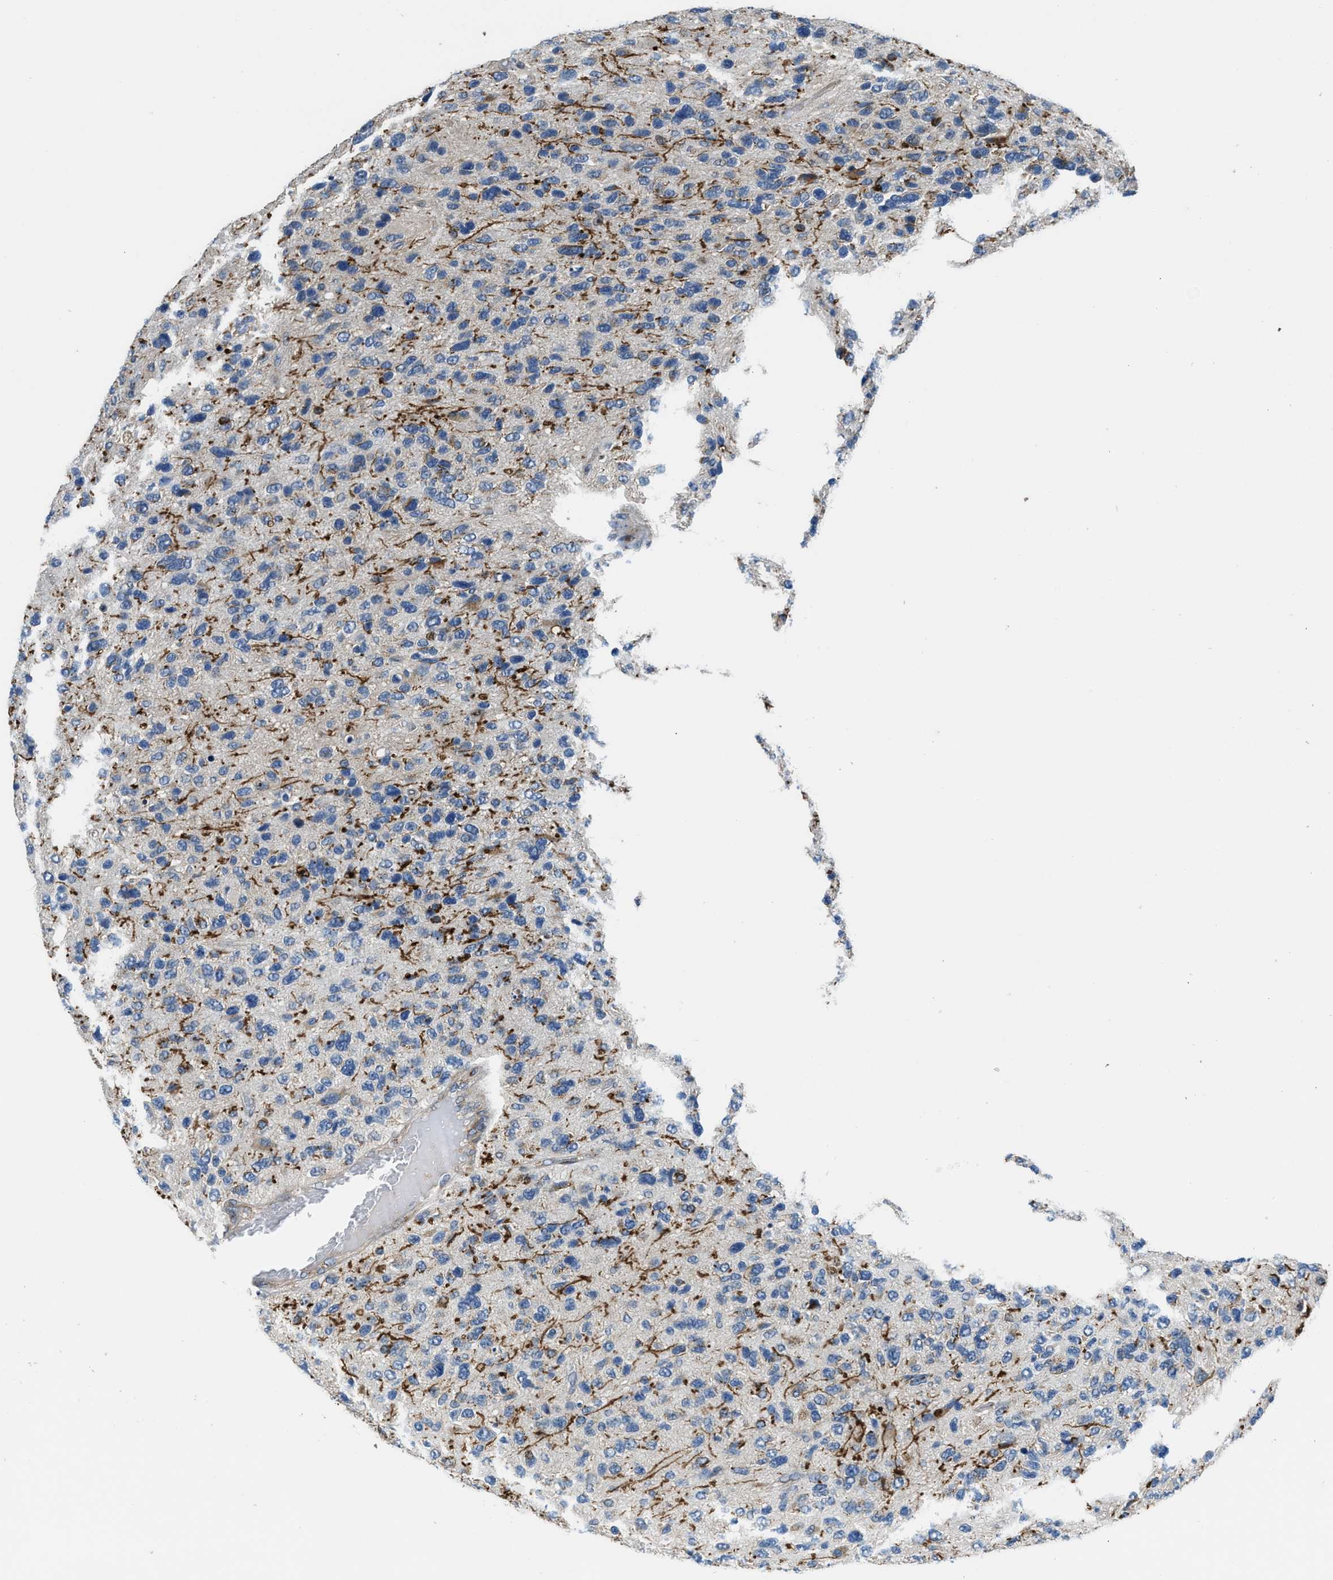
{"staining": {"intensity": "weak", "quantity": "25%-75%", "location": "cytoplasmic/membranous"}, "tissue": "glioma", "cell_type": "Tumor cells", "image_type": "cancer", "snomed": [{"axis": "morphology", "description": "Glioma, malignant, High grade"}, {"axis": "topography", "description": "Brain"}], "caption": "Brown immunohistochemical staining in human glioma displays weak cytoplasmic/membranous positivity in approximately 25%-75% of tumor cells.", "gene": "FUT8", "patient": {"sex": "female", "age": 58}}